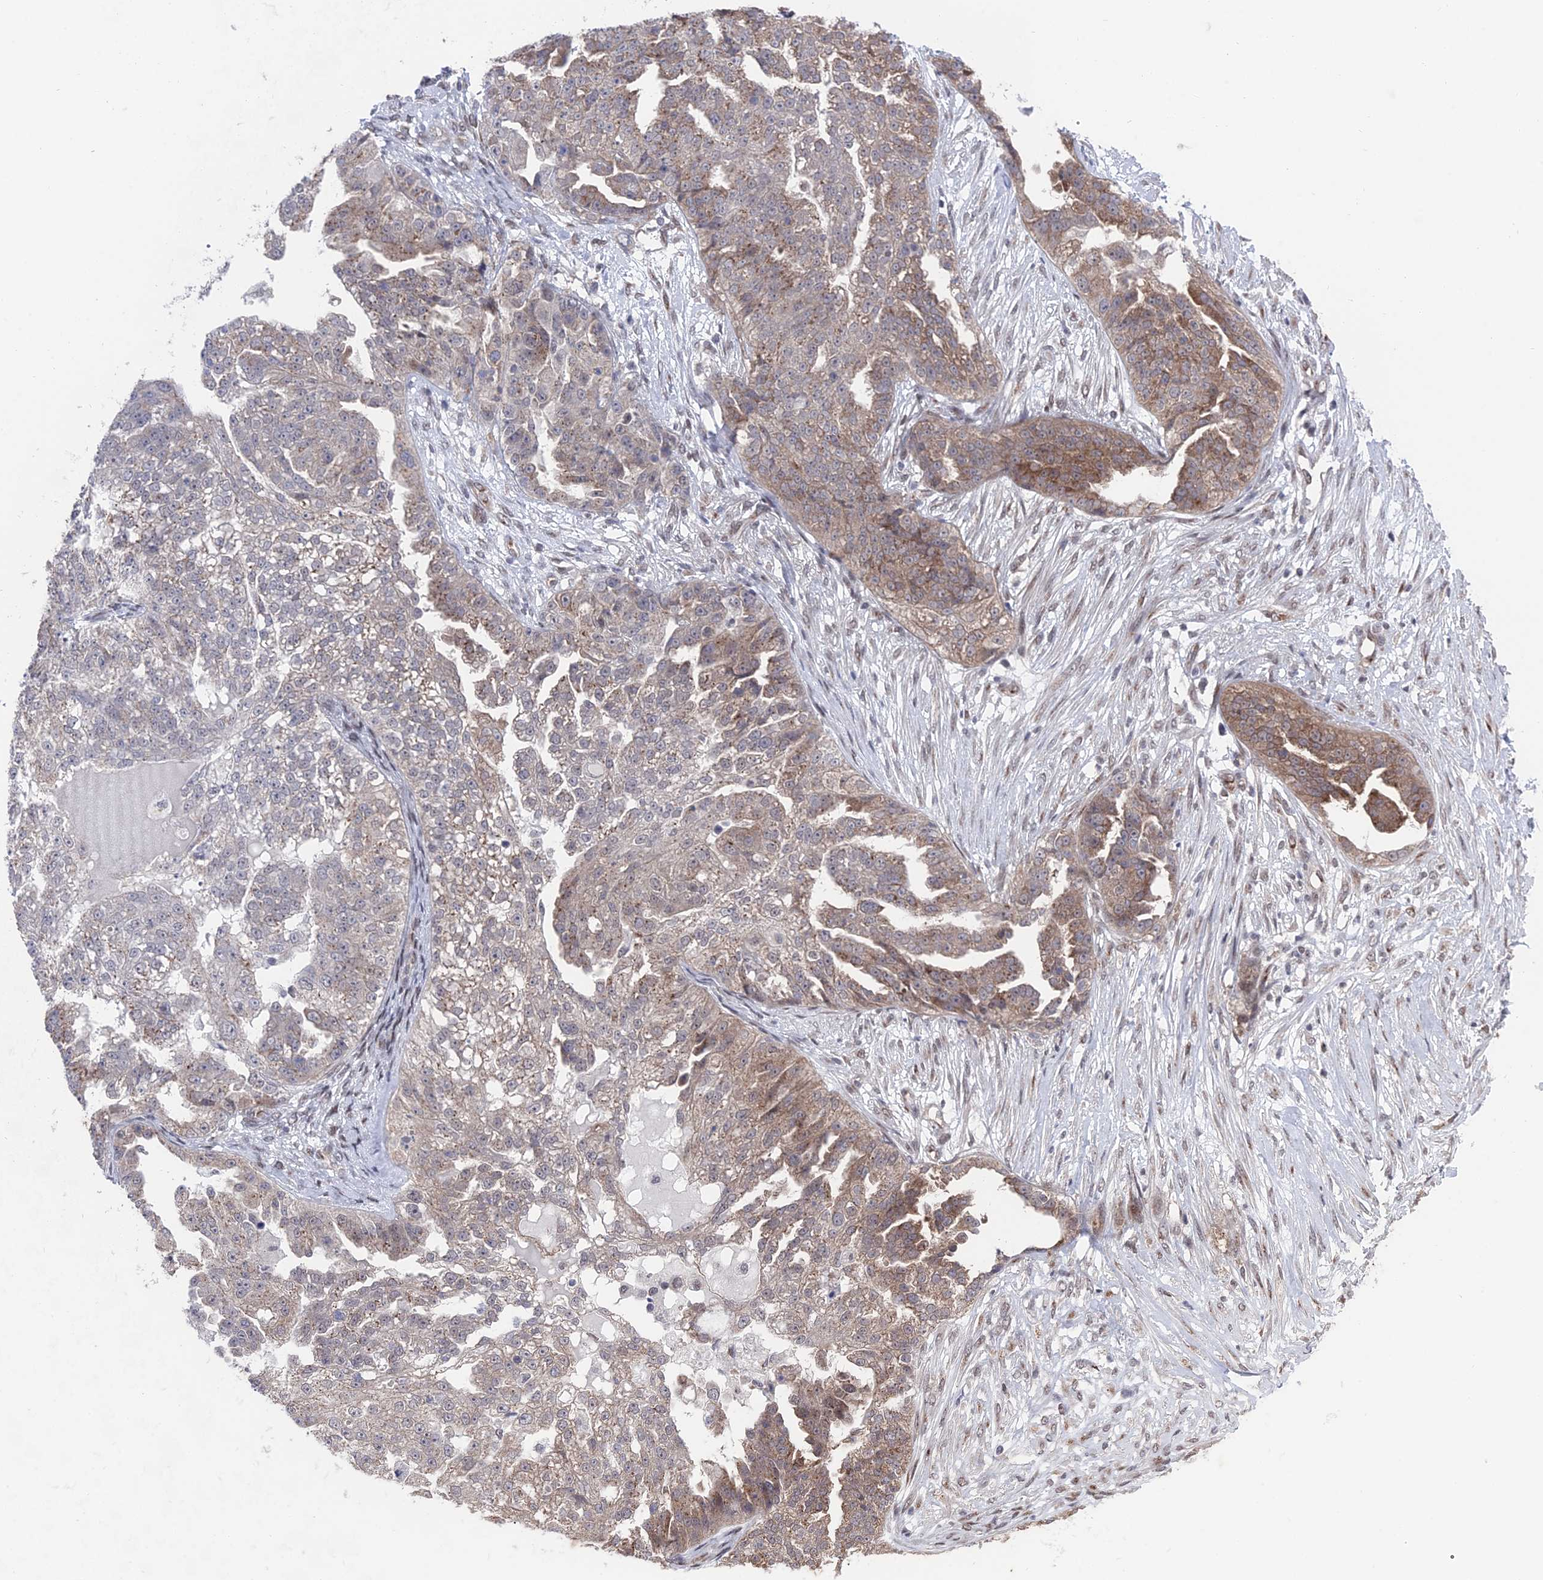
{"staining": {"intensity": "moderate", "quantity": "25%-75%", "location": "cytoplasmic/membranous"}, "tissue": "ovarian cancer", "cell_type": "Tumor cells", "image_type": "cancer", "snomed": [{"axis": "morphology", "description": "Cystadenocarcinoma, serous, NOS"}, {"axis": "topography", "description": "Ovary"}], "caption": "Human ovarian cancer (serous cystadenocarcinoma) stained with a brown dye exhibits moderate cytoplasmic/membranous positive expression in approximately 25%-75% of tumor cells.", "gene": "FHIP2A", "patient": {"sex": "female", "age": 58}}